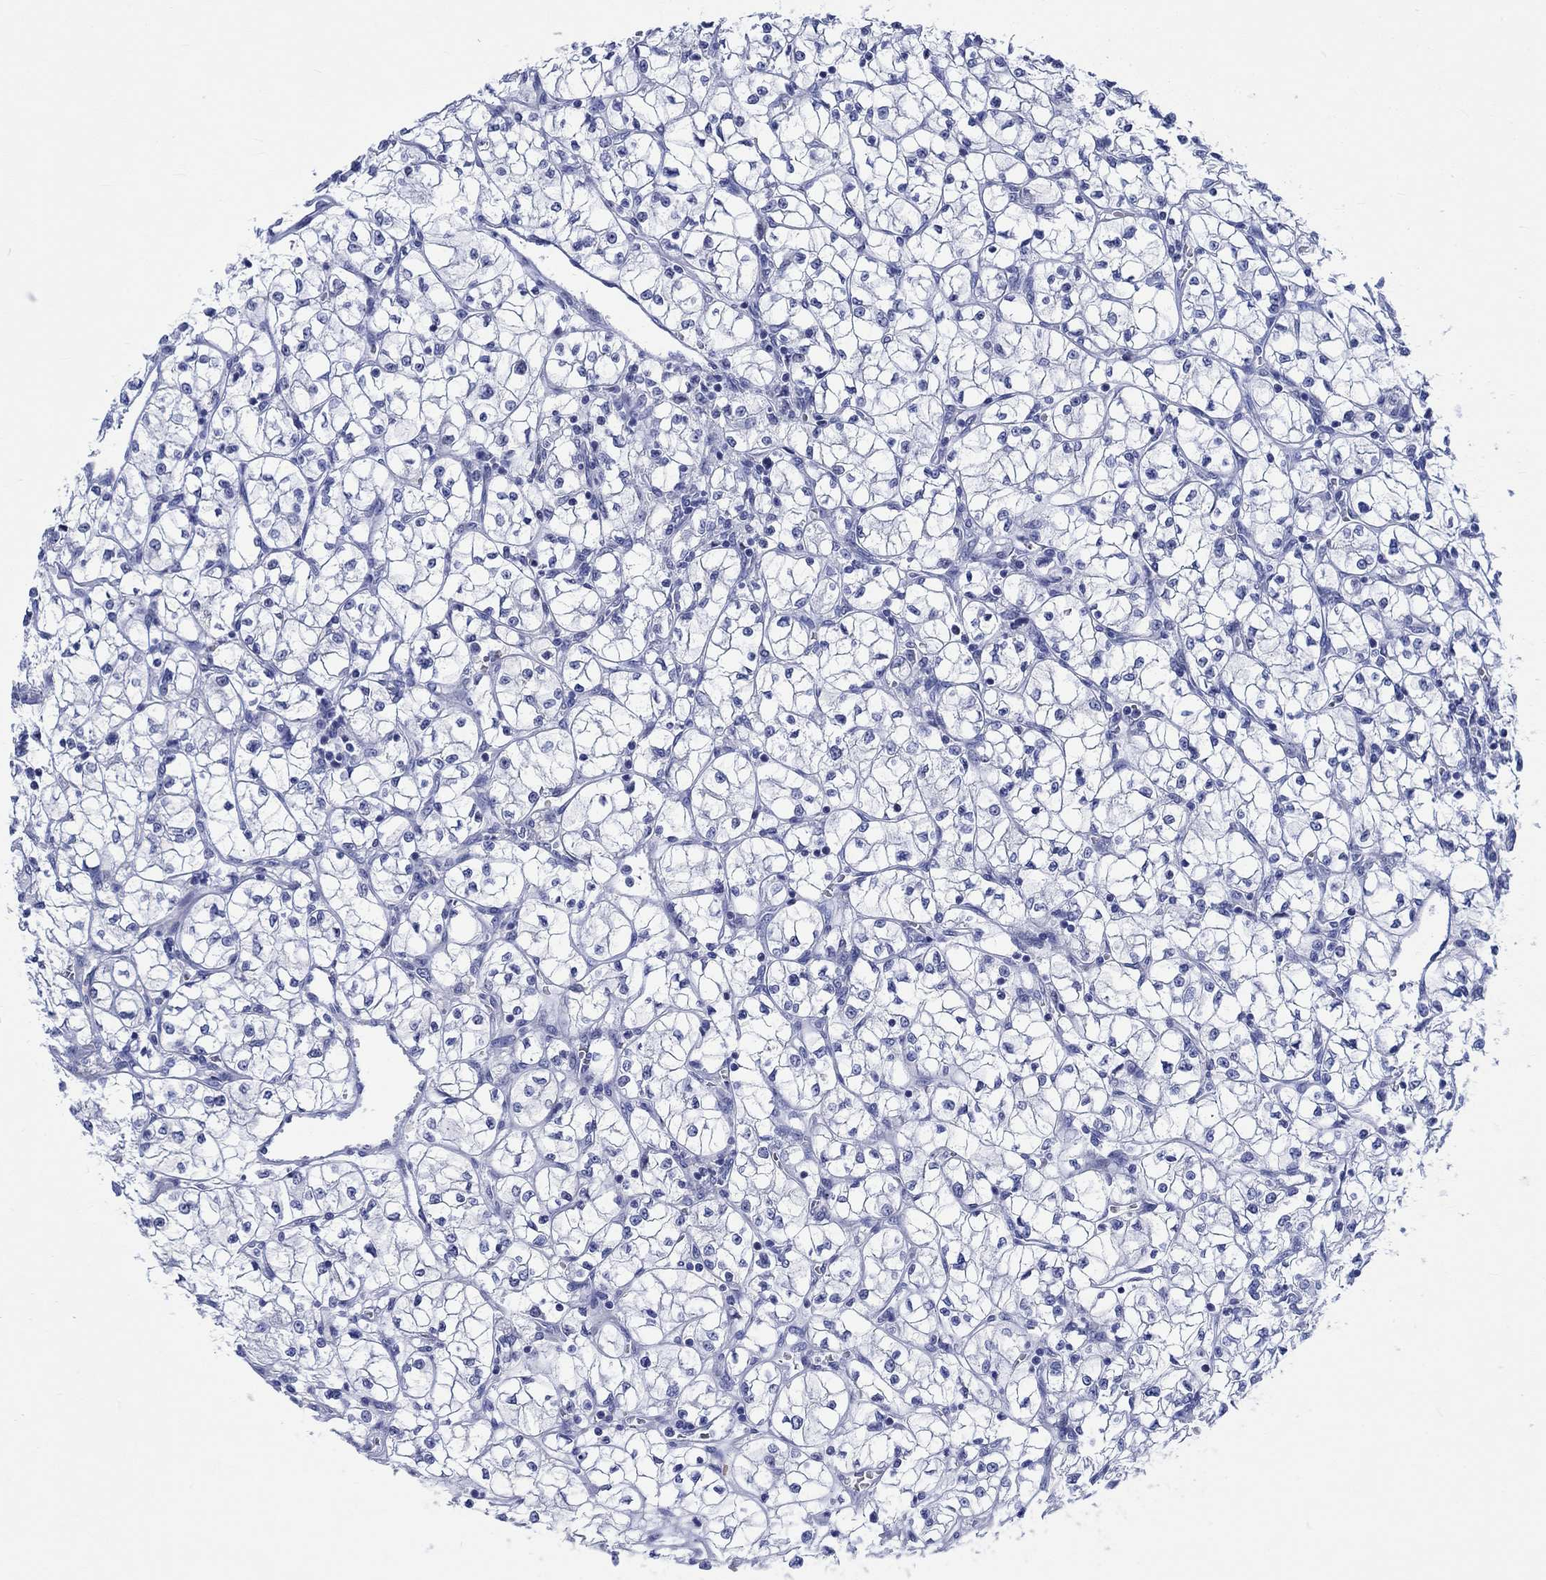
{"staining": {"intensity": "negative", "quantity": "none", "location": "none"}, "tissue": "renal cancer", "cell_type": "Tumor cells", "image_type": "cancer", "snomed": [{"axis": "morphology", "description": "Adenocarcinoma, NOS"}, {"axis": "topography", "description": "Kidney"}], "caption": "The IHC micrograph has no significant positivity in tumor cells of renal cancer tissue.", "gene": "ZNF446", "patient": {"sex": "female", "age": 64}}